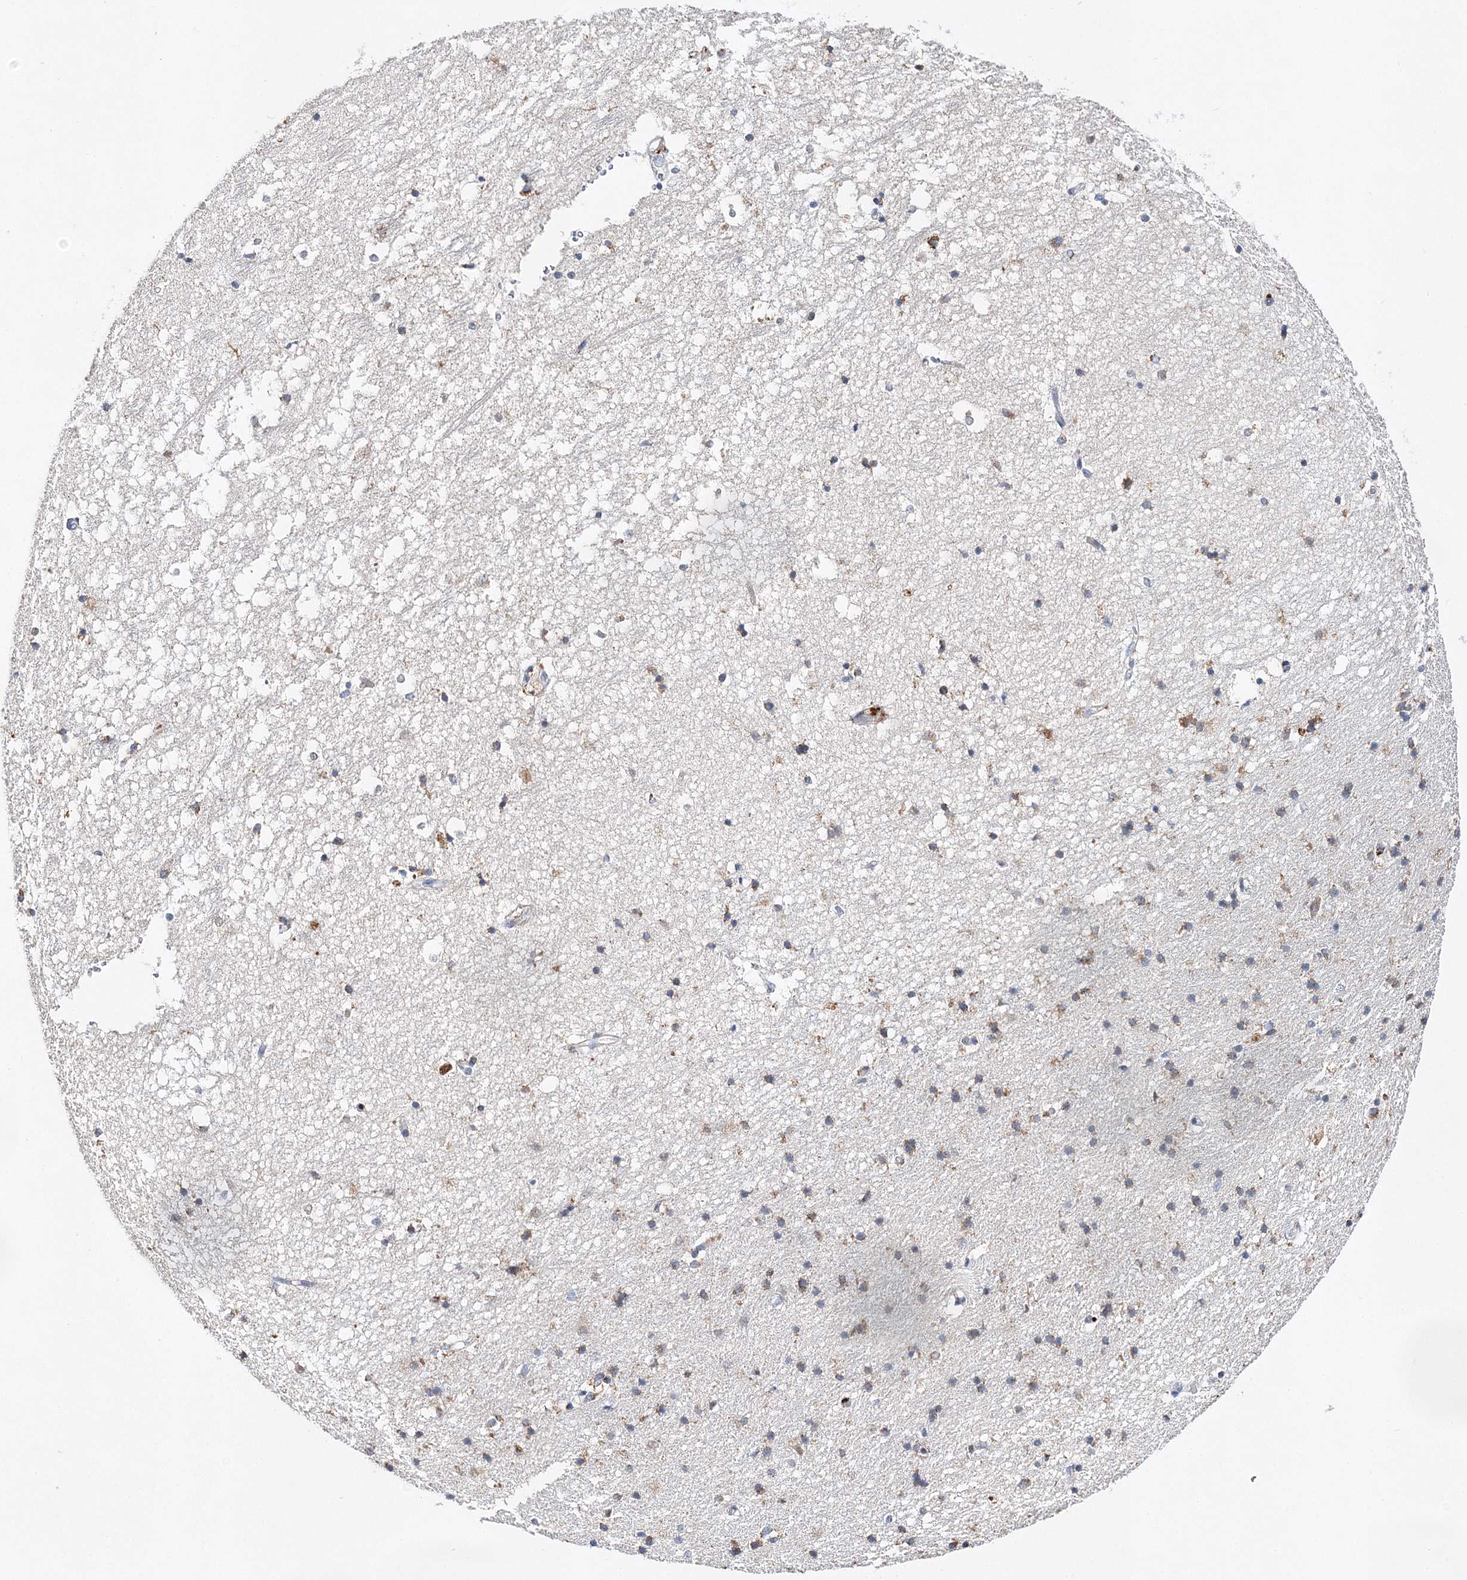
{"staining": {"intensity": "moderate", "quantity": "25%-75%", "location": "cytoplasmic/membranous"}, "tissue": "hippocampus", "cell_type": "Glial cells", "image_type": "normal", "snomed": [{"axis": "morphology", "description": "Normal tissue, NOS"}, {"axis": "topography", "description": "Hippocampus"}], "caption": "High-magnification brightfield microscopy of unremarkable hippocampus stained with DAB (brown) and counterstained with hematoxylin (blue). glial cells exhibit moderate cytoplasmic/membranous positivity is identified in approximately25%-75% of cells.", "gene": "C3orf38", "patient": {"sex": "male", "age": 45}}